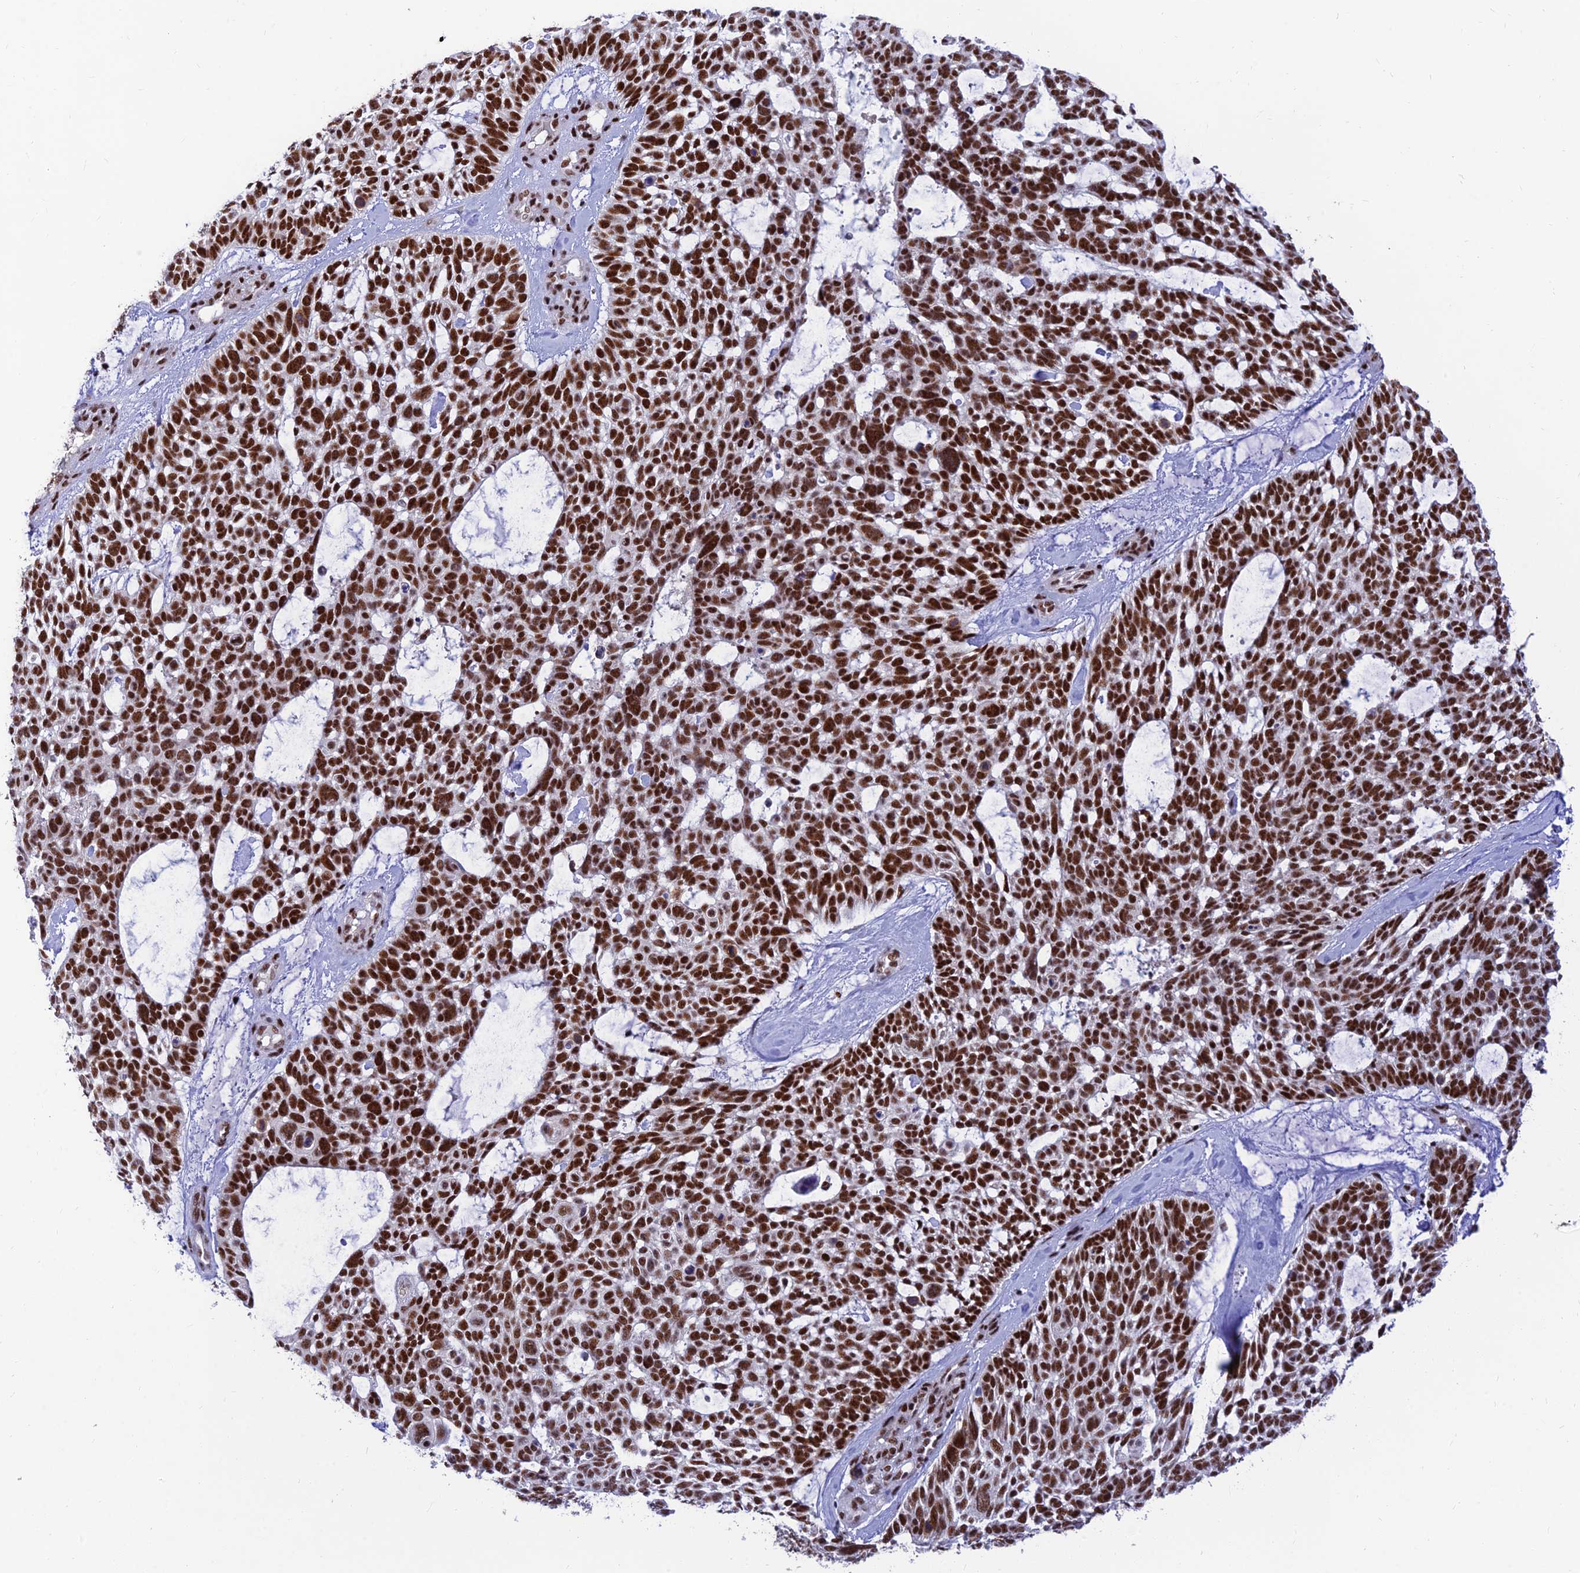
{"staining": {"intensity": "strong", "quantity": ">75%", "location": "nuclear"}, "tissue": "skin cancer", "cell_type": "Tumor cells", "image_type": "cancer", "snomed": [{"axis": "morphology", "description": "Basal cell carcinoma"}, {"axis": "topography", "description": "Skin"}], "caption": "Skin cancer stained with a brown dye displays strong nuclear positive staining in about >75% of tumor cells.", "gene": "USP22", "patient": {"sex": "male", "age": 88}}